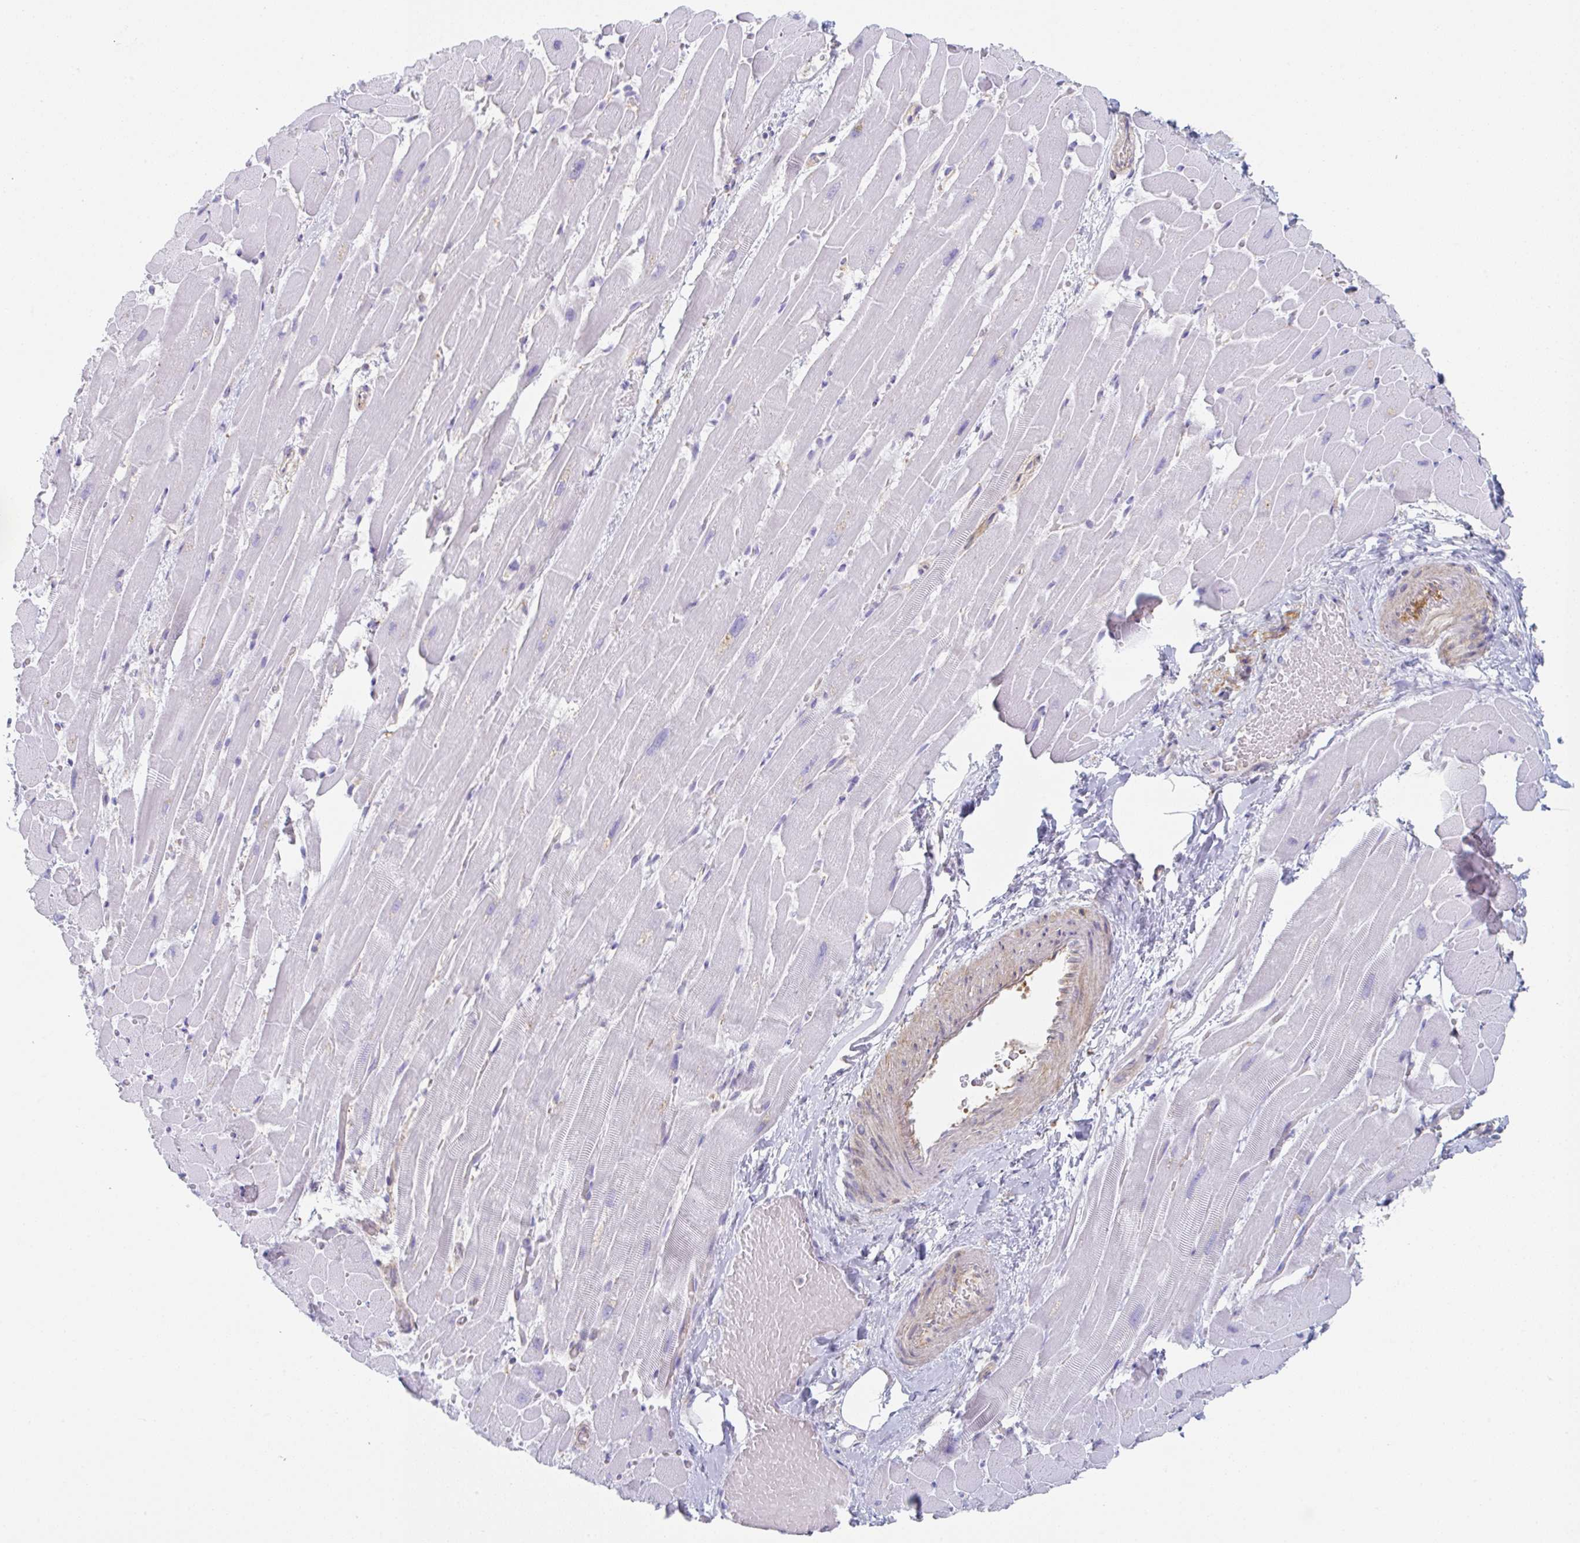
{"staining": {"intensity": "negative", "quantity": "none", "location": "none"}, "tissue": "heart muscle", "cell_type": "Cardiomyocytes", "image_type": "normal", "snomed": [{"axis": "morphology", "description": "Normal tissue, NOS"}, {"axis": "topography", "description": "Heart"}], "caption": "The micrograph demonstrates no significant positivity in cardiomyocytes of heart muscle.", "gene": "AMPD2", "patient": {"sex": "male", "age": 37}}